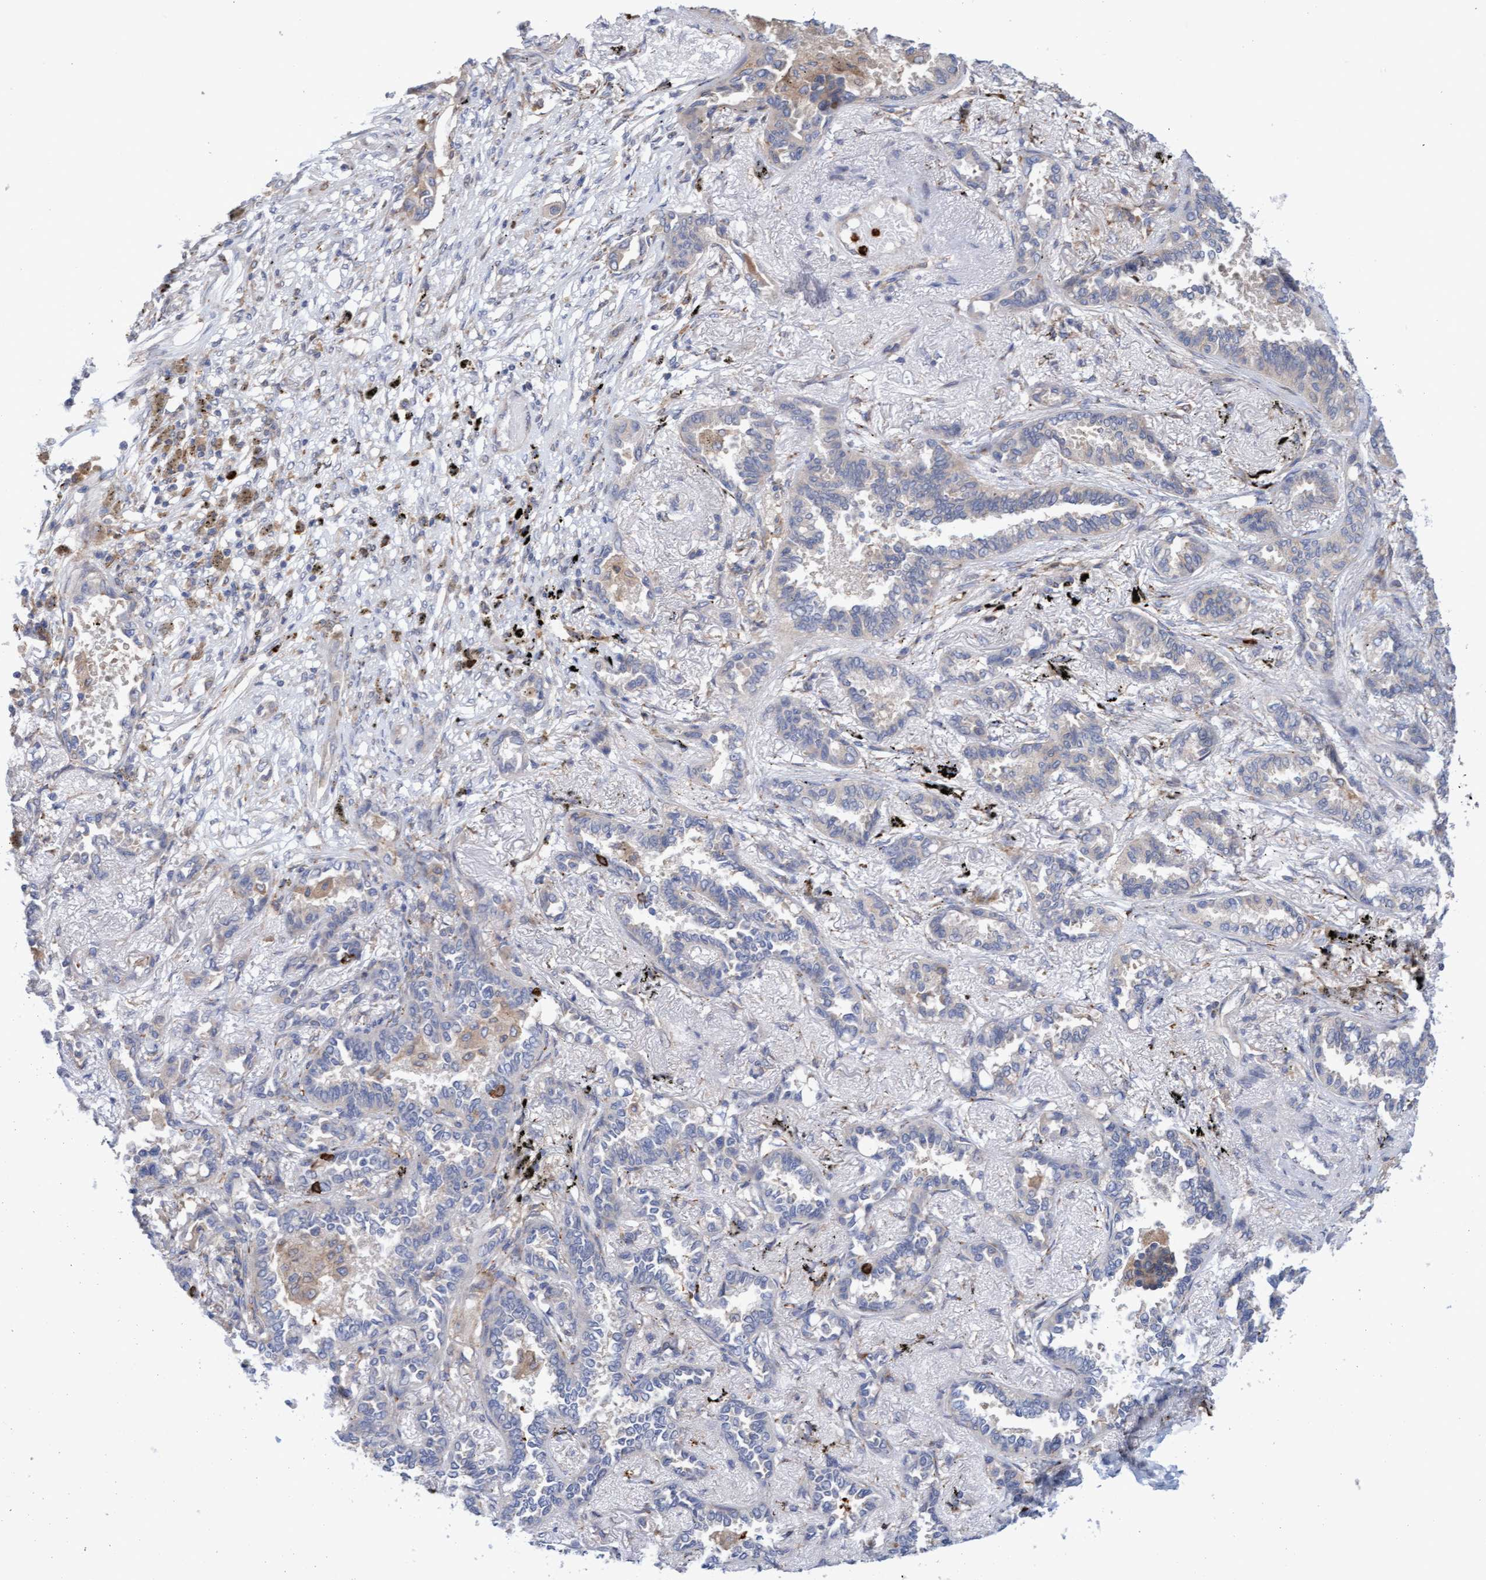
{"staining": {"intensity": "negative", "quantity": "none", "location": "none"}, "tissue": "lung cancer", "cell_type": "Tumor cells", "image_type": "cancer", "snomed": [{"axis": "morphology", "description": "Adenocarcinoma, NOS"}, {"axis": "topography", "description": "Lung"}], "caption": "Protein analysis of lung cancer demonstrates no significant positivity in tumor cells.", "gene": "MMP8", "patient": {"sex": "male", "age": 59}}